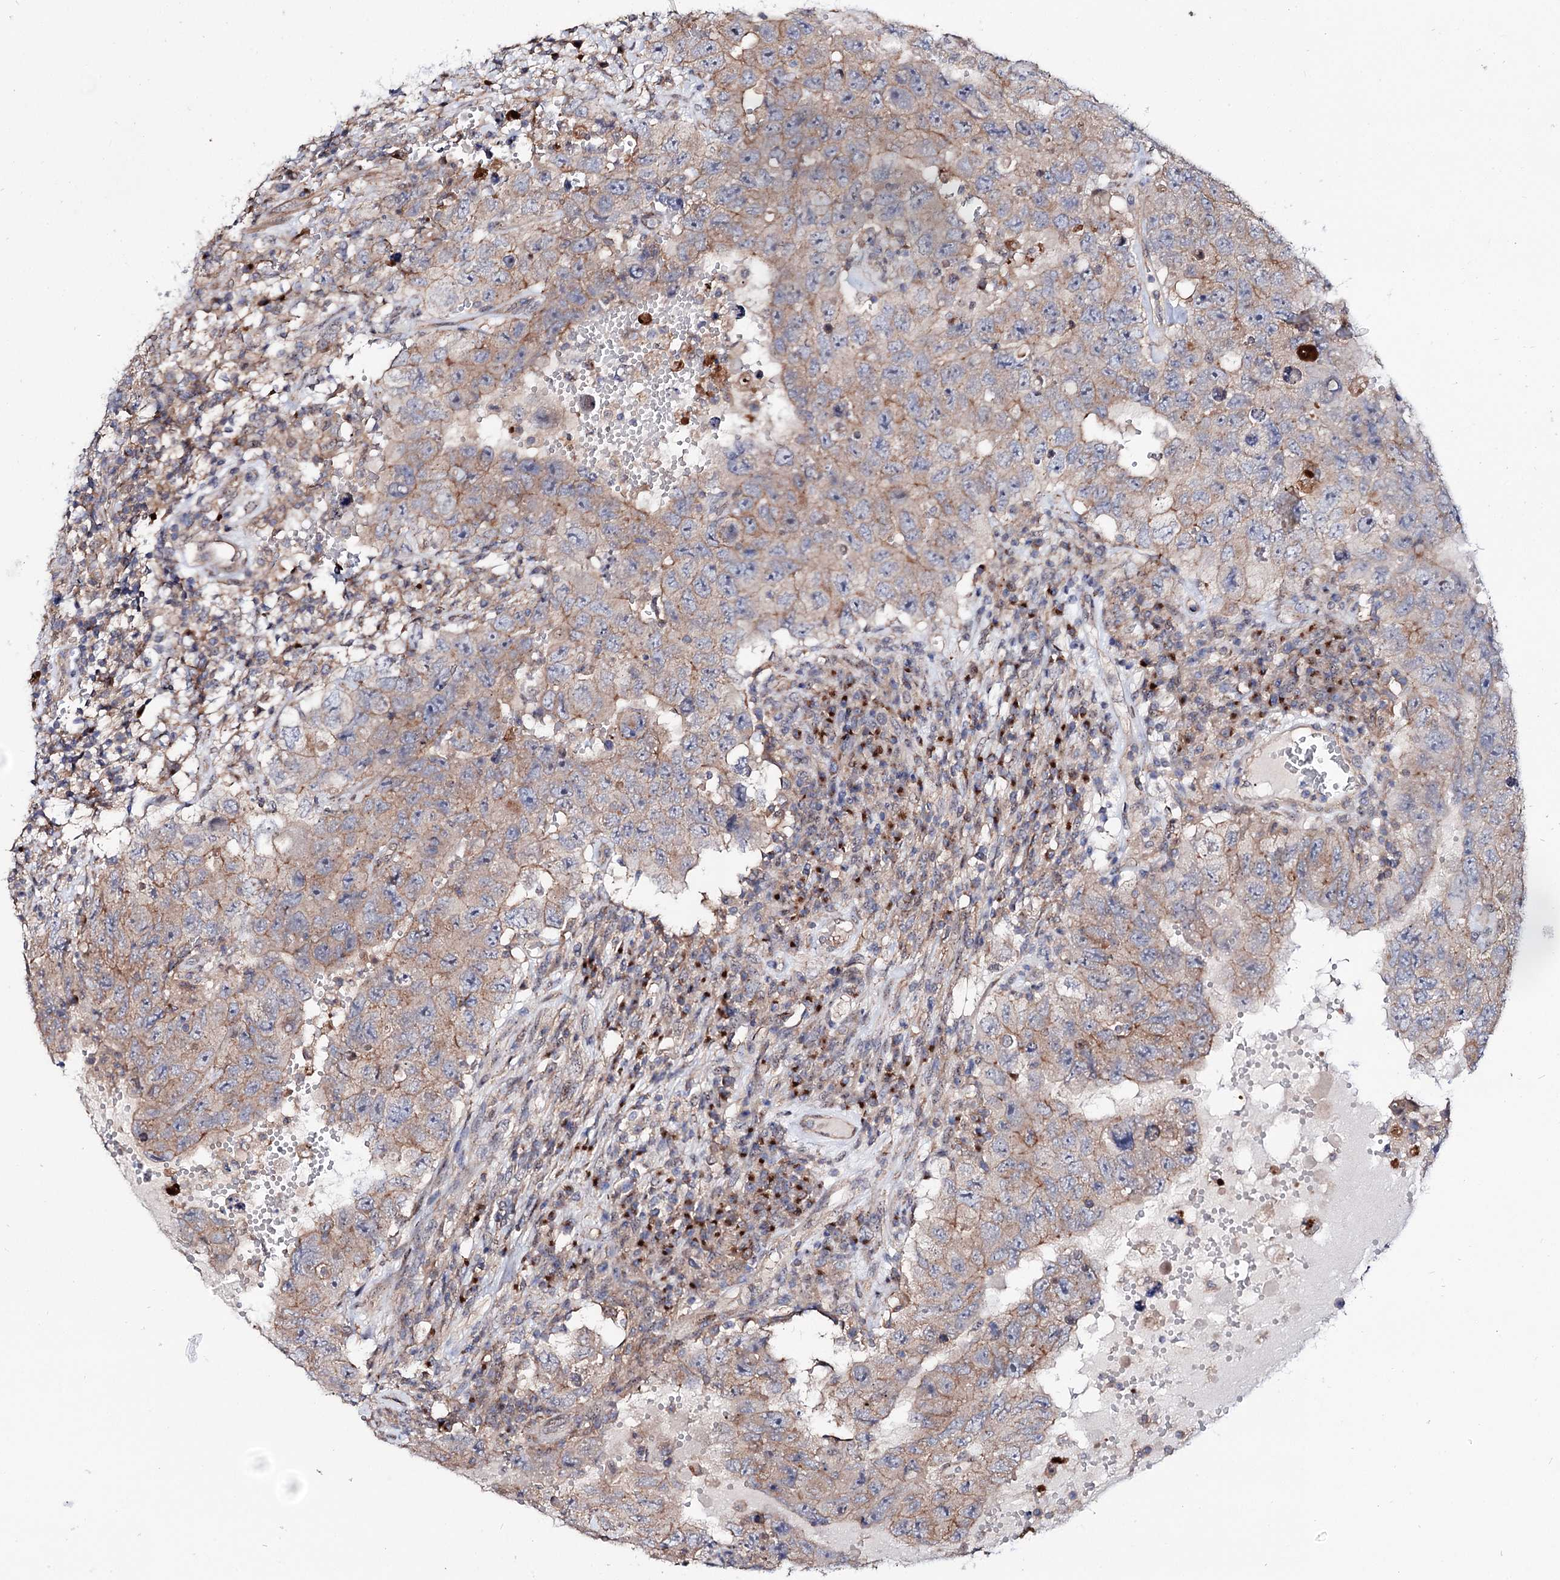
{"staining": {"intensity": "weak", "quantity": ">75%", "location": "cytoplasmic/membranous"}, "tissue": "testis cancer", "cell_type": "Tumor cells", "image_type": "cancer", "snomed": [{"axis": "morphology", "description": "Carcinoma, Embryonal, NOS"}, {"axis": "topography", "description": "Testis"}], "caption": "Protein expression analysis of human testis embryonal carcinoma reveals weak cytoplasmic/membranous staining in about >75% of tumor cells. (Brightfield microscopy of DAB IHC at high magnification).", "gene": "SEC24A", "patient": {"sex": "male", "age": 26}}